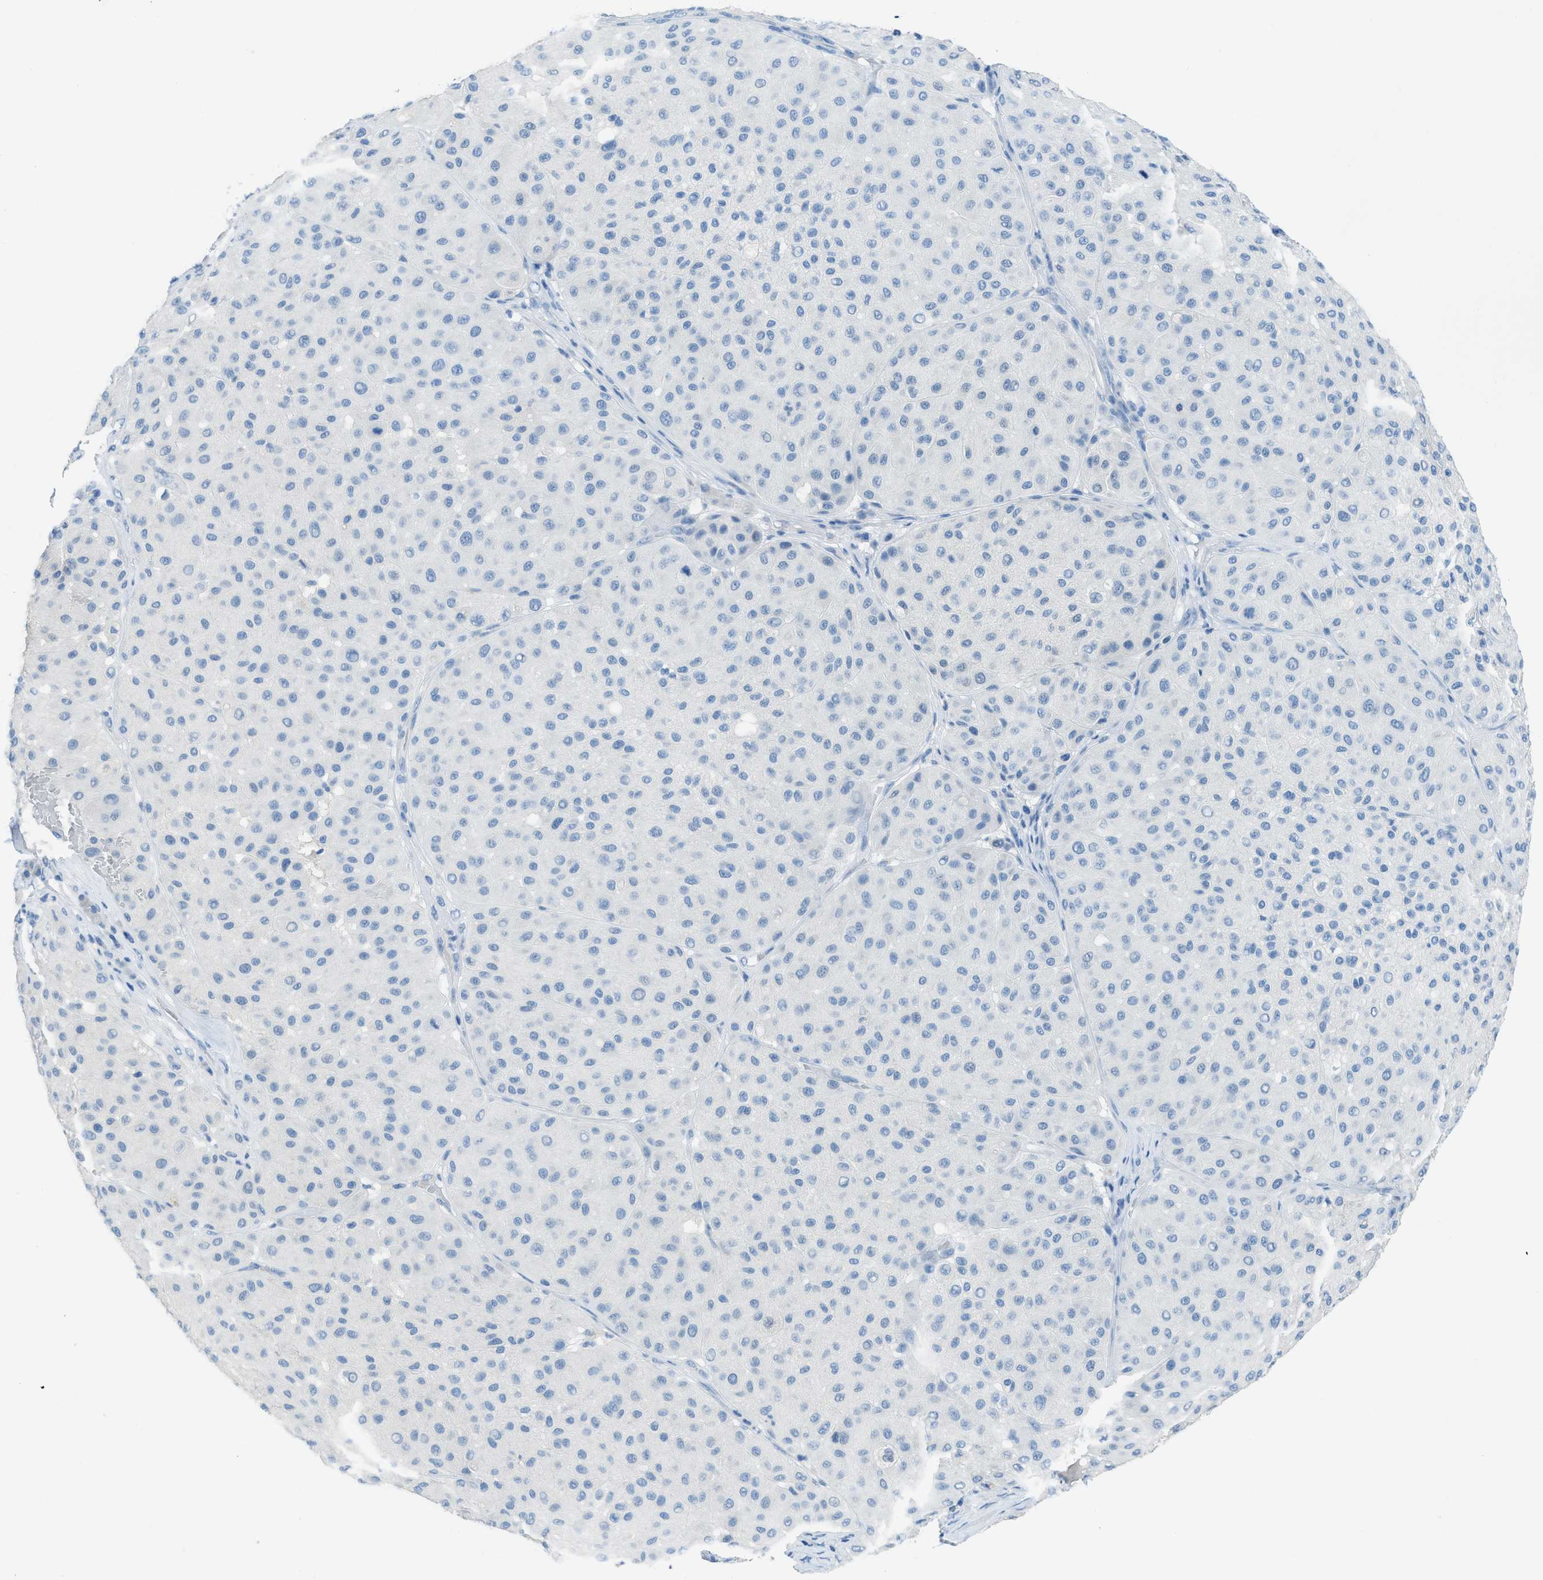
{"staining": {"intensity": "negative", "quantity": "none", "location": "none"}, "tissue": "melanoma", "cell_type": "Tumor cells", "image_type": "cancer", "snomed": [{"axis": "morphology", "description": "Normal tissue, NOS"}, {"axis": "morphology", "description": "Malignant melanoma, Metastatic site"}, {"axis": "topography", "description": "Skin"}], "caption": "Human melanoma stained for a protein using IHC displays no staining in tumor cells.", "gene": "ACAN", "patient": {"sex": "male", "age": 41}}